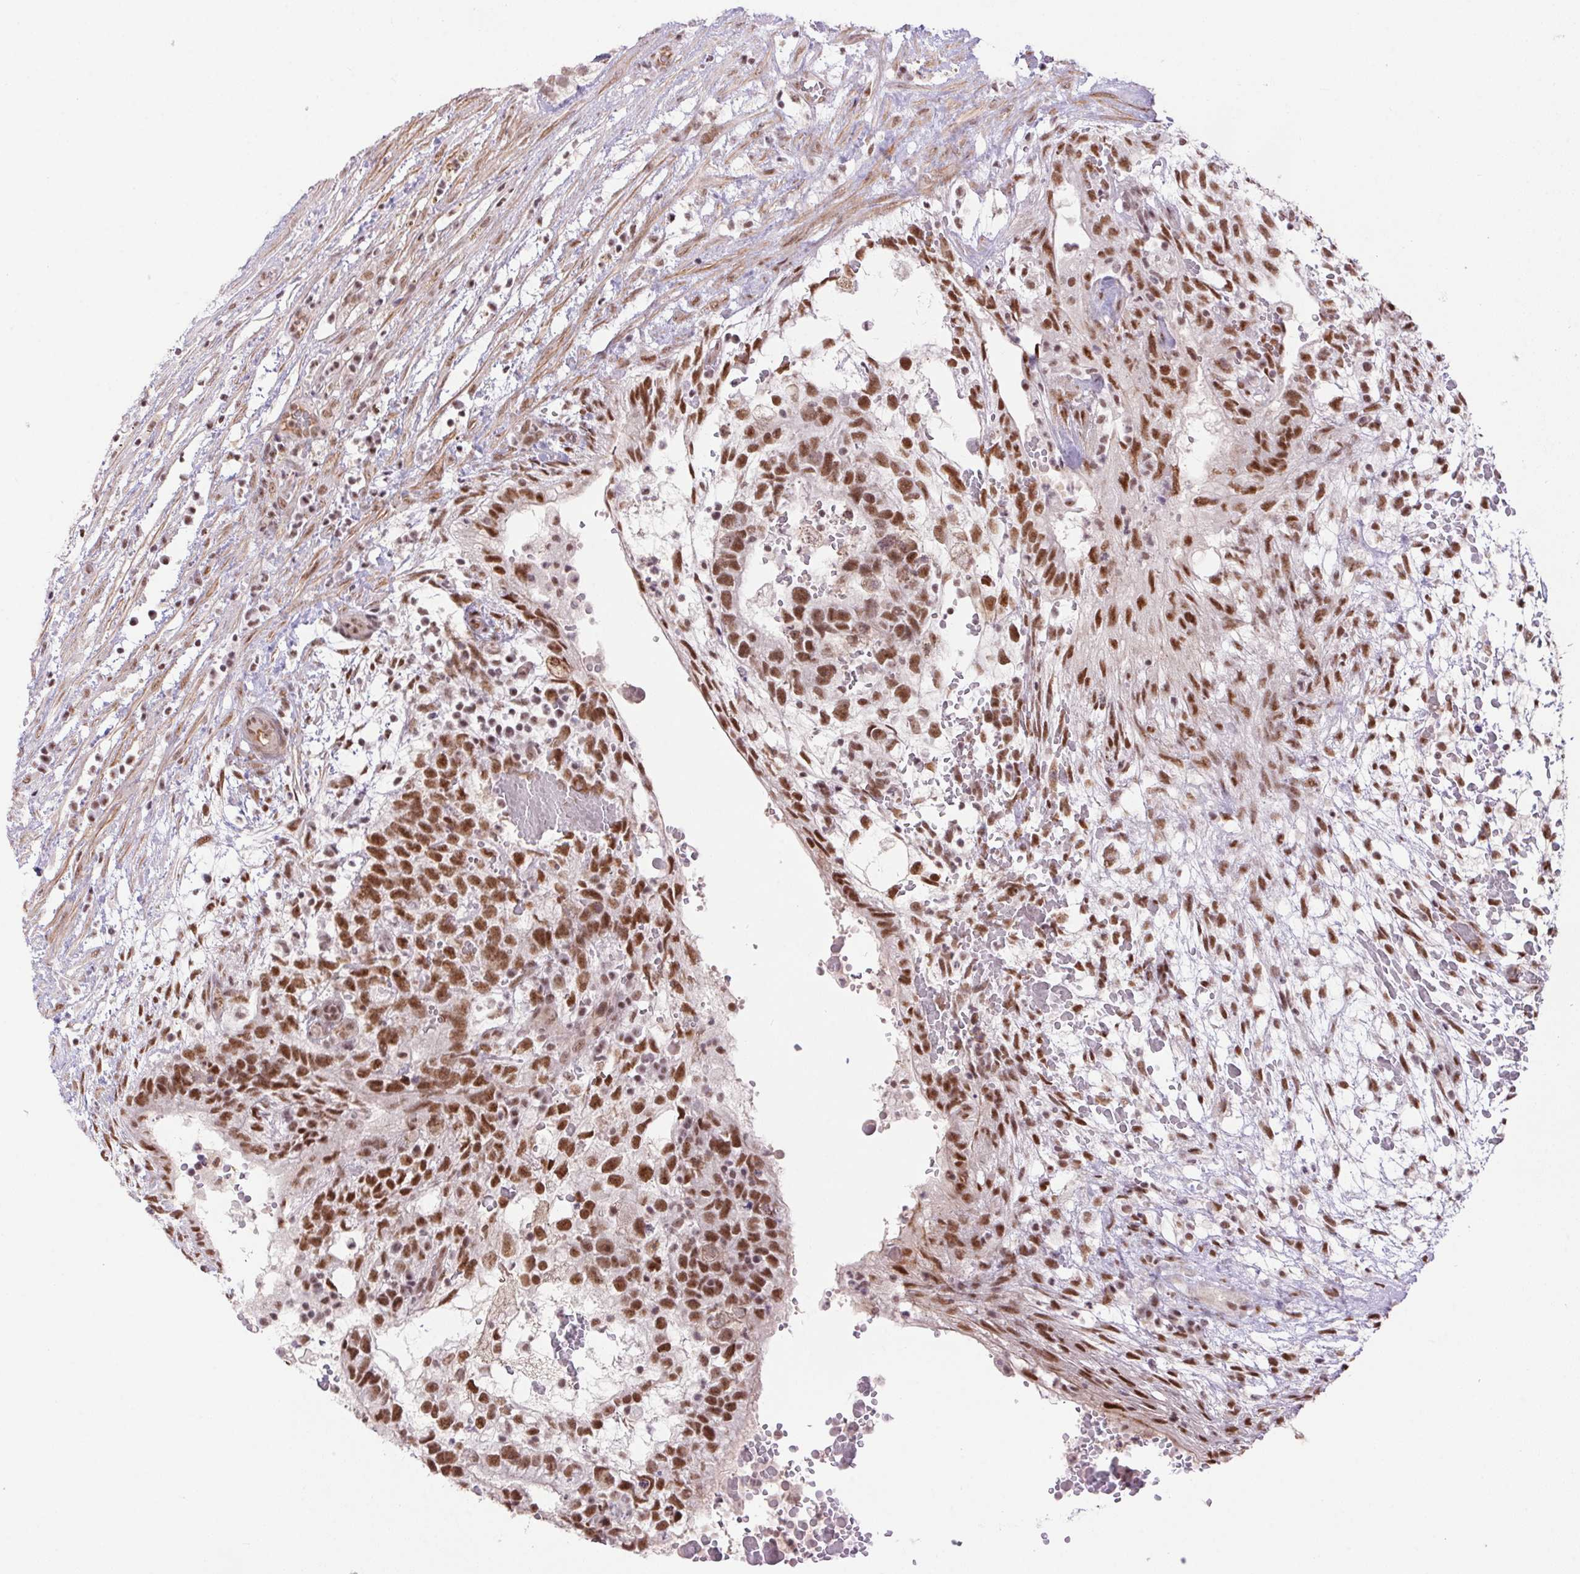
{"staining": {"intensity": "strong", "quantity": ">75%", "location": "nuclear"}, "tissue": "testis cancer", "cell_type": "Tumor cells", "image_type": "cancer", "snomed": [{"axis": "morphology", "description": "Normal tissue, NOS"}, {"axis": "morphology", "description": "Carcinoma, Embryonal, NOS"}, {"axis": "topography", "description": "Testis"}], "caption": "This is a histology image of immunohistochemistry staining of testis embryonal carcinoma, which shows strong expression in the nuclear of tumor cells.", "gene": "DDX17", "patient": {"sex": "male", "age": 32}}